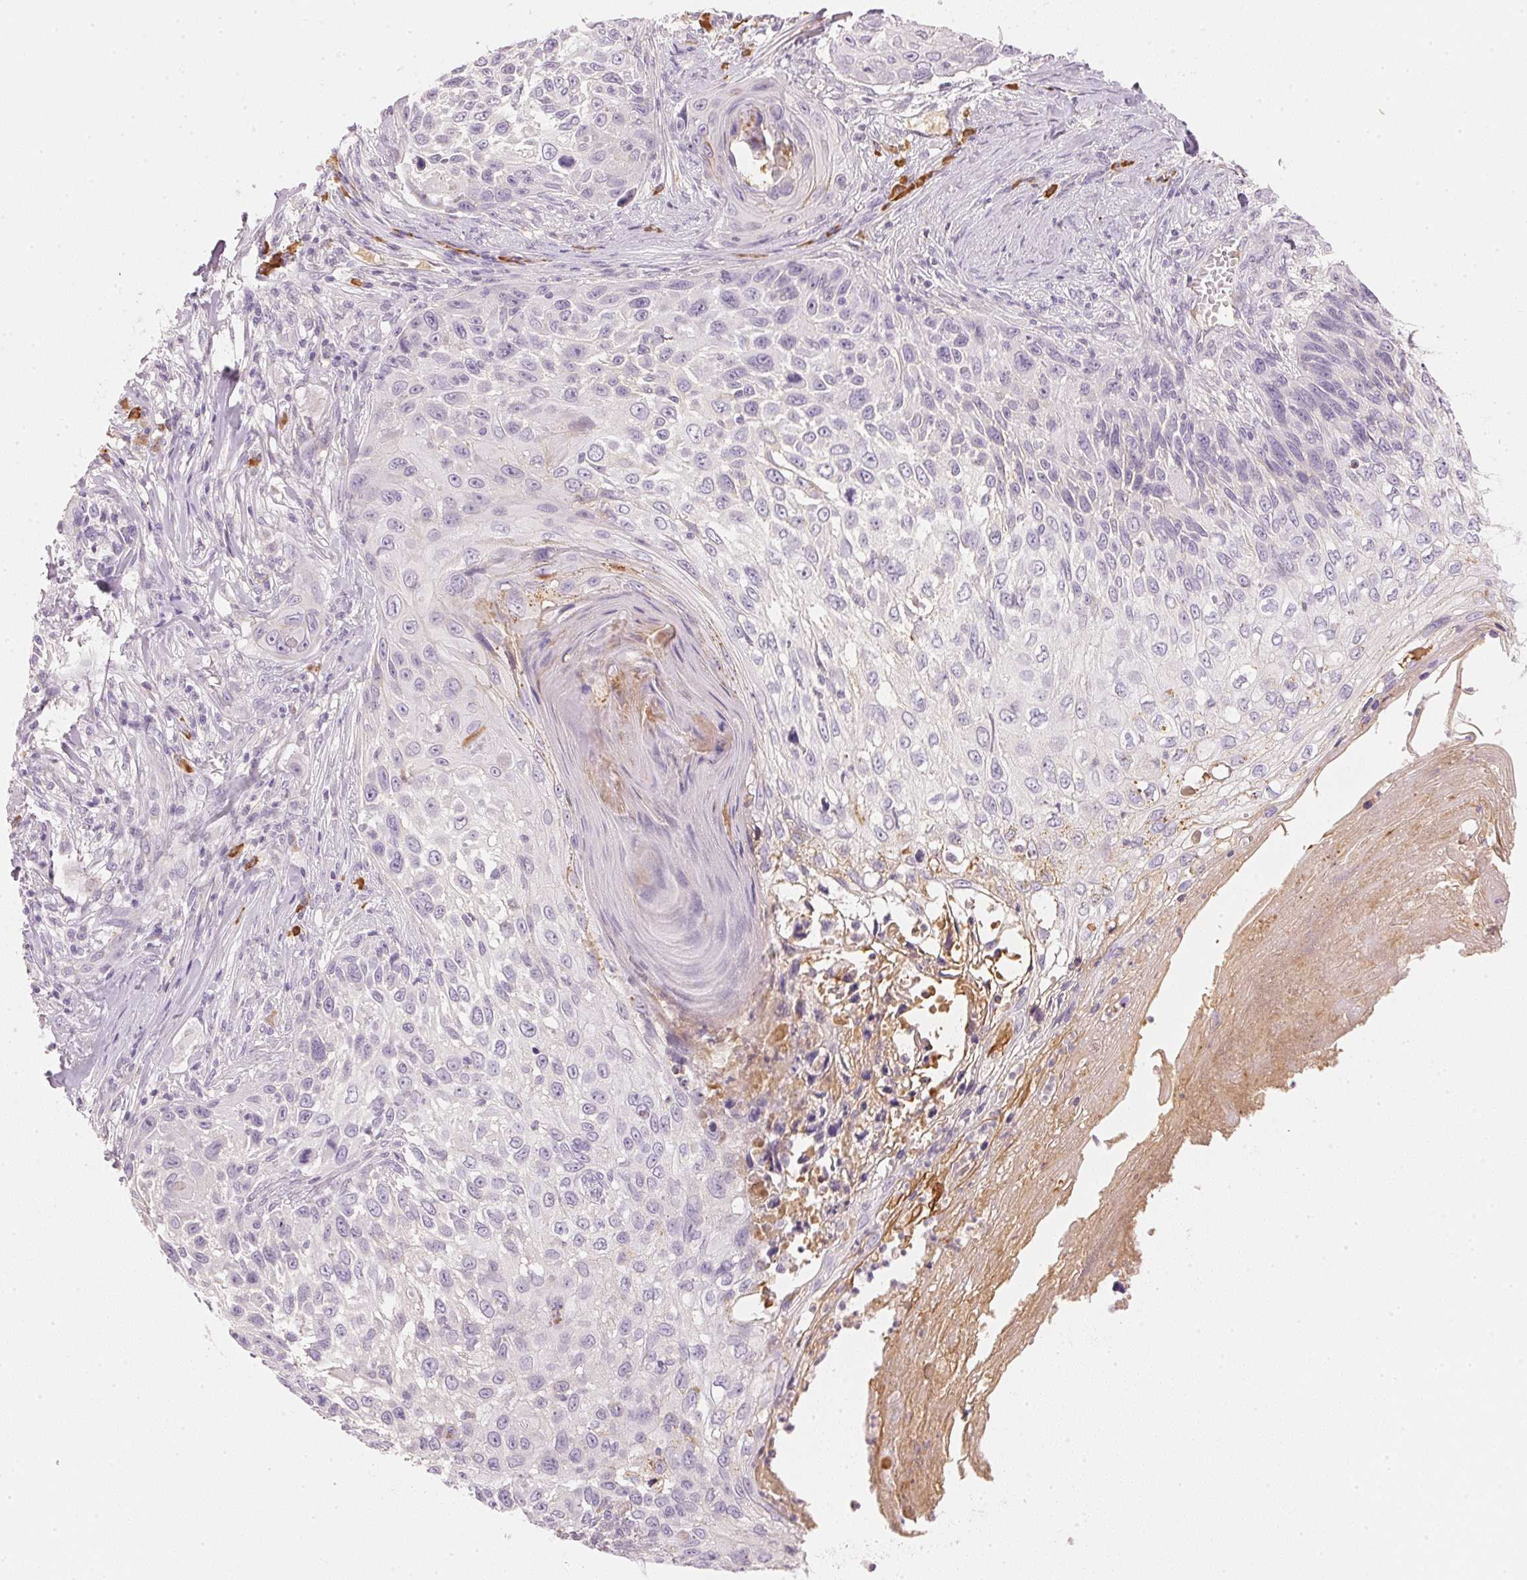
{"staining": {"intensity": "negative", "quantity": "none", "location": "none"}, "tissue": "skin cancer", "cell_type": "Tumor cells", "image_type": "cancer", "snomed": [{"axis": "morphology", "description": "Squamous cell carcinoma, NOS"}, {"axis": "topography", "description": "Skin"}], "caption": "High power microscopy micrograph of an immunohistochemistry (IHC) image of skin cancer, revealing no significant expression in tumor cells.", "gene": "RMDN2", "patient": {"sex": "male", "age": 92}}